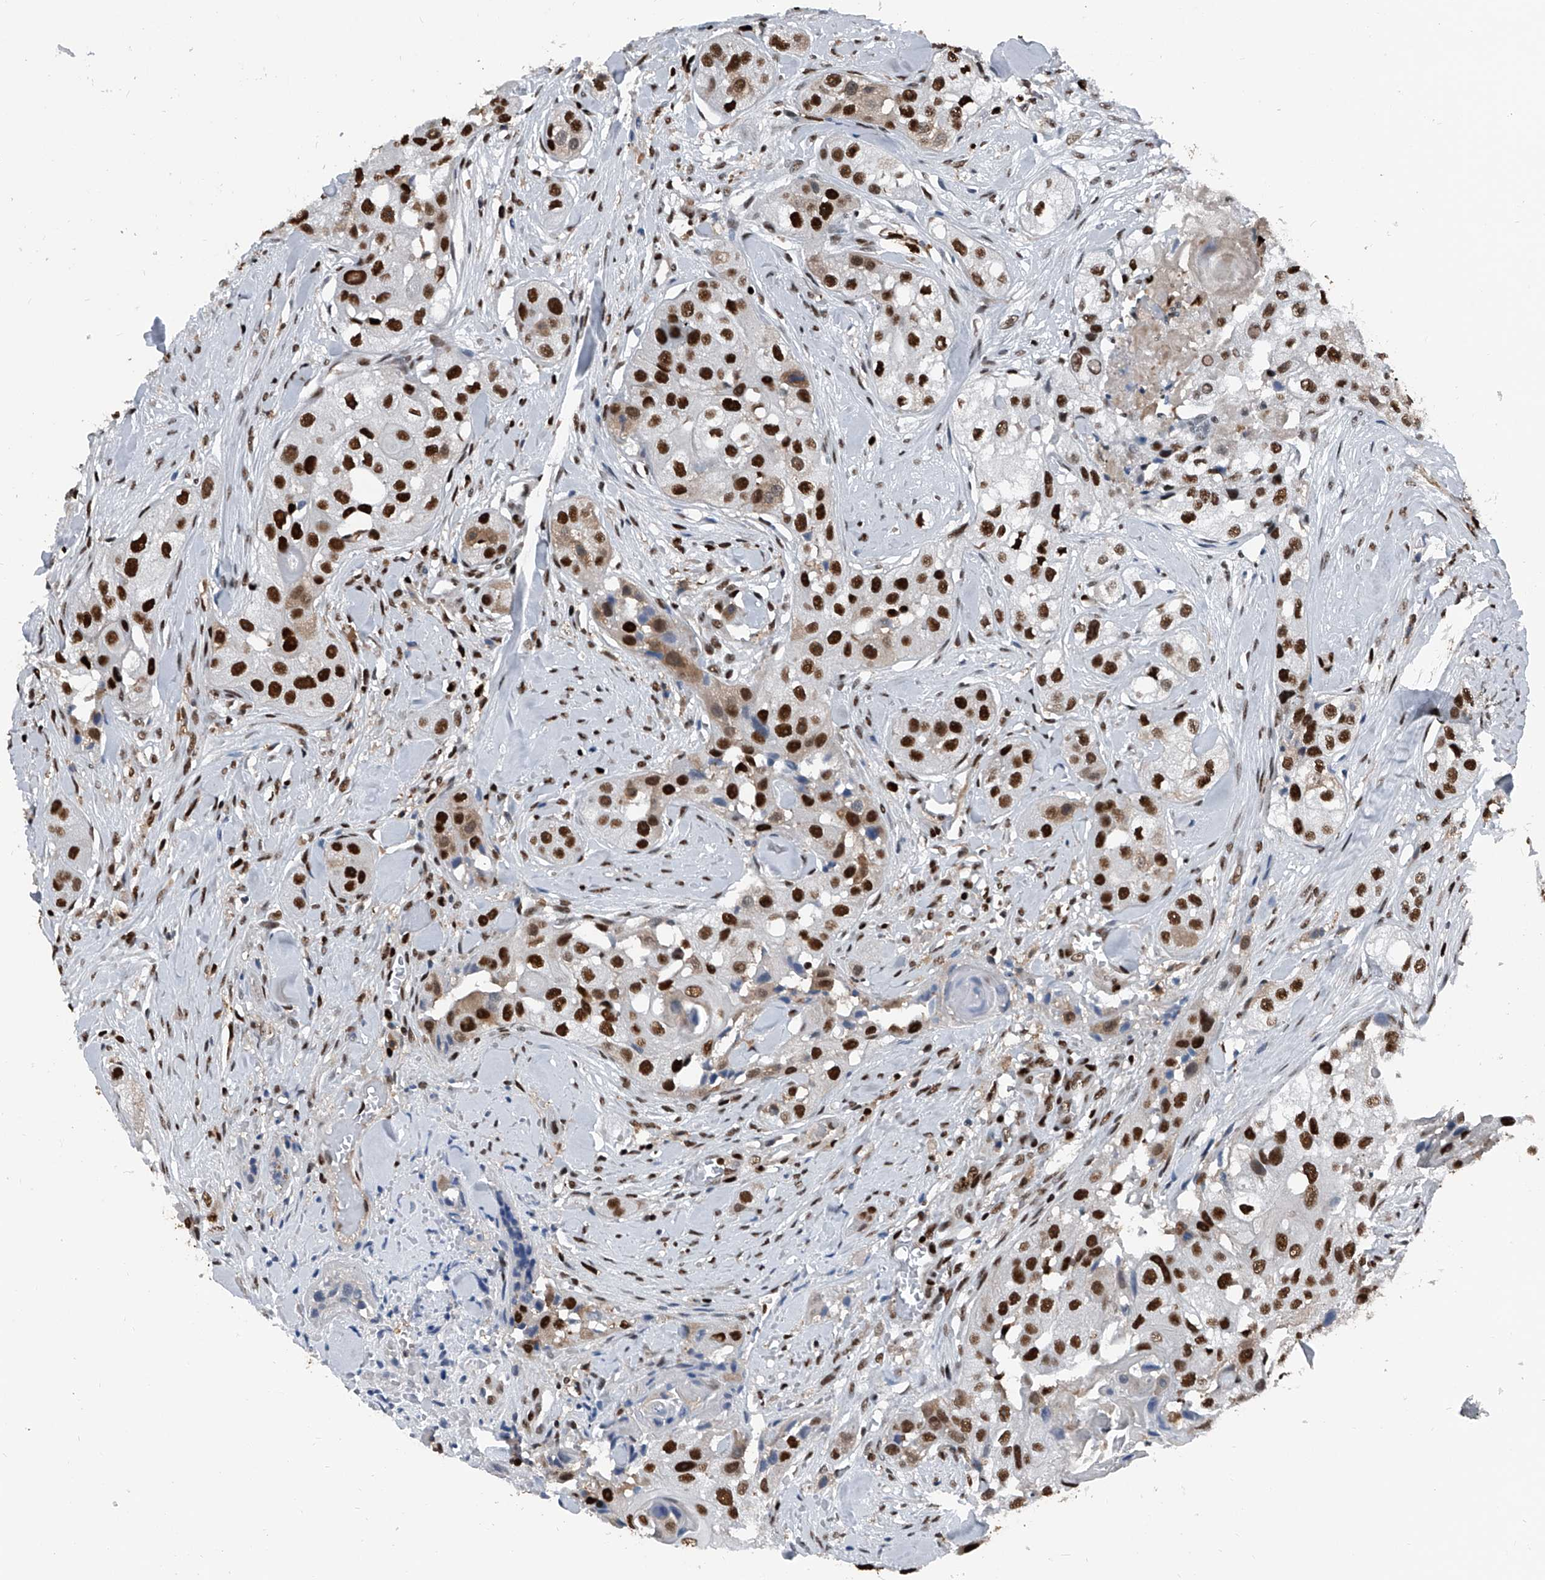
{"staining": {"intensity": "strong", "quantity": ">75%", "location": "nuclear"}, "tissue": "head and neck cancer", "cell_type": "Tumor cells", "image_type": "cancer", "snomed": [{"axis": "morphology", "description": "Normal tissue, NOS"}, {"axis": "morphology", "description": "Squamous cell carcinoma, NOS"}, {"axis": "topography", "description": "Skeletal muscle"}, {"axis": "topography", "description": "Head-Neck"}], "caption": "Immunohistochemical staining of human squamous cell carcinoma (head and neck) exhibits high levels of strong nuclear protein expression in about >75% of tumor cells. The protein of interest is shown in brown color, while the nuclei are stained blue.", "gene": "FKBP5", "patient": {"sex": "male", "age": 51}}